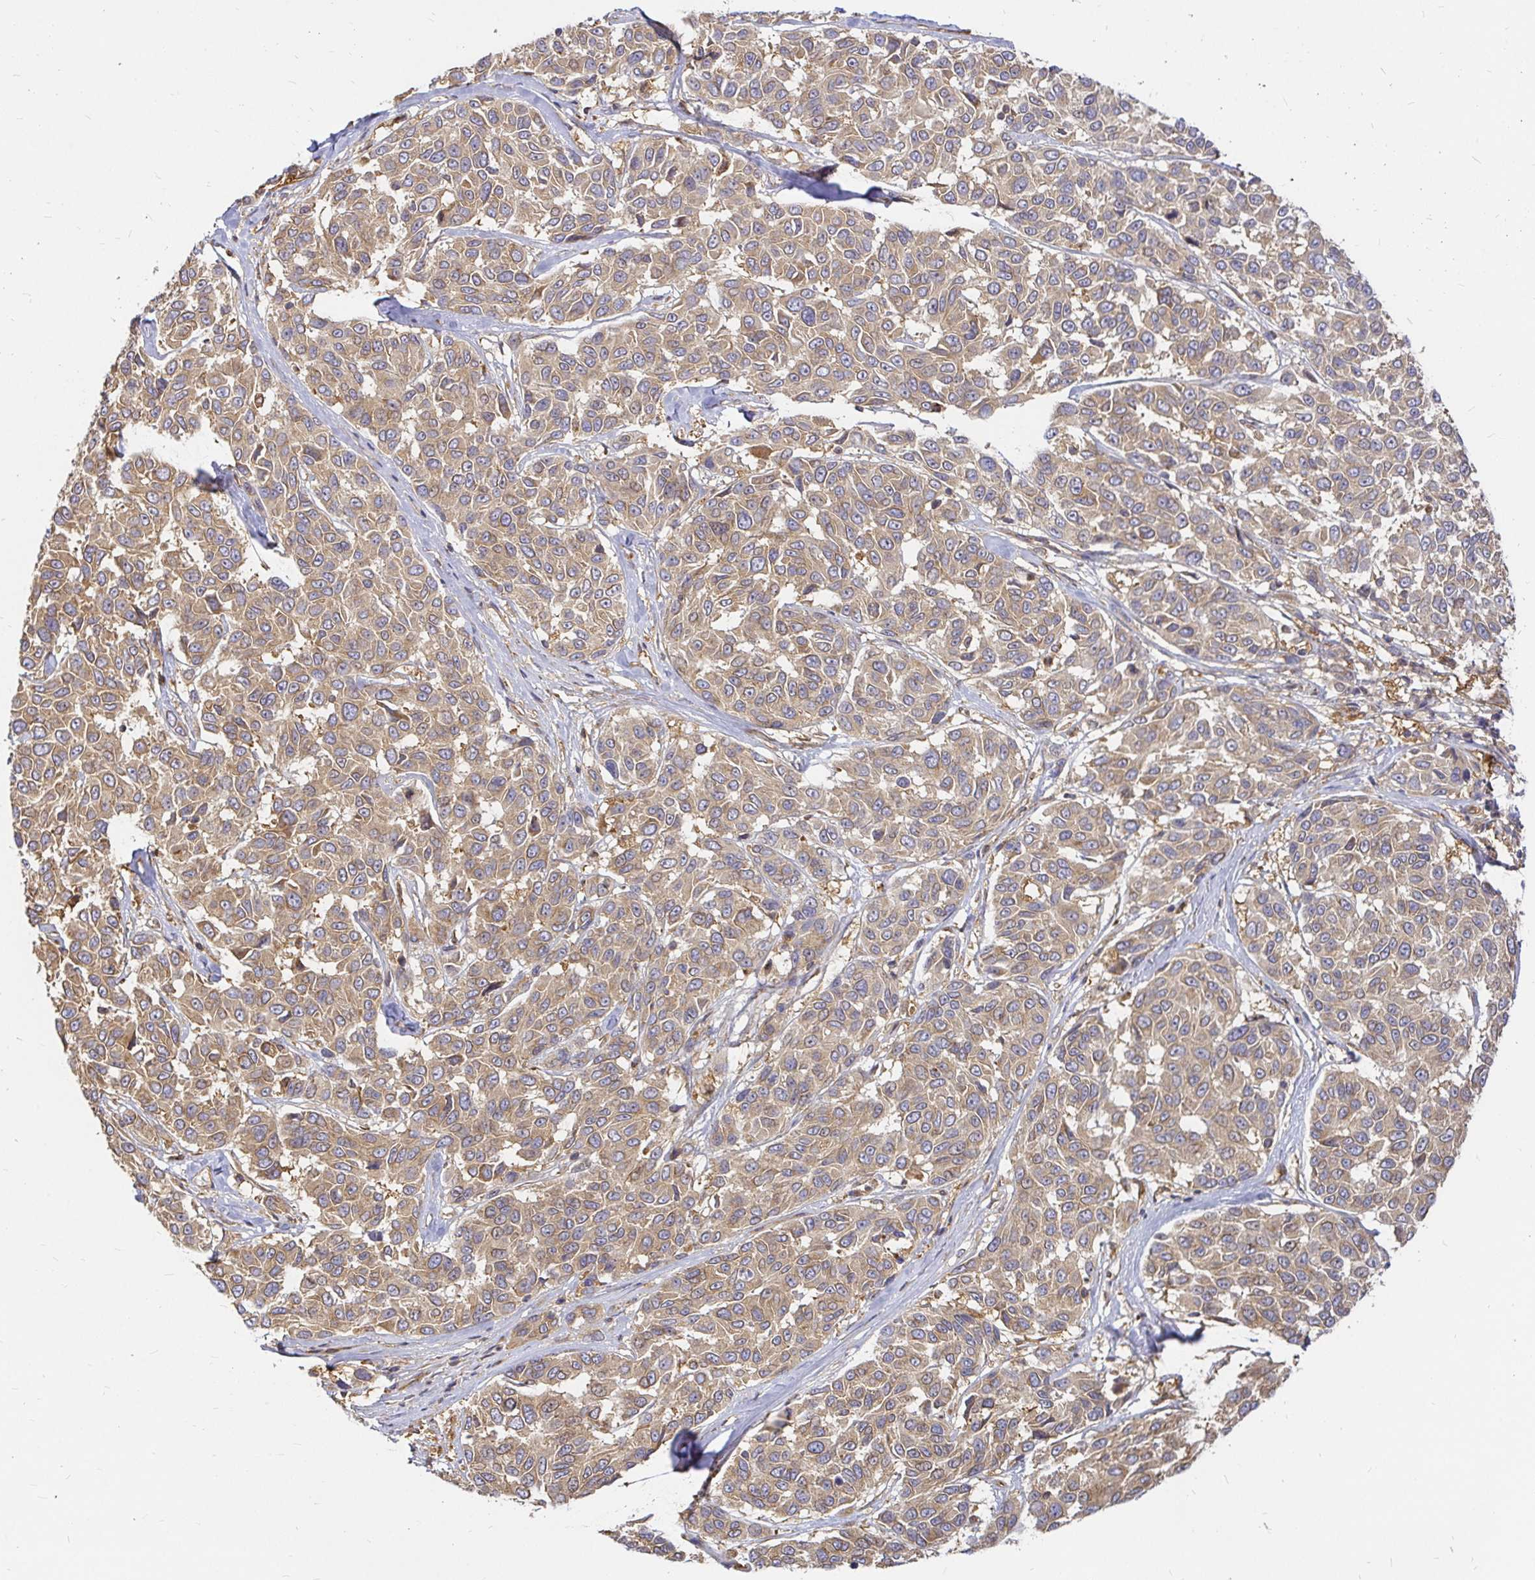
{"staining": {"intensity": "moderate", "quantity": ">75%", "location": "cytoplasmic/membranous"}, "tissue": "melanoma", "cell_type": "Tumor cells", "image_type": "cancer", "snomed": [{"axis": "morphology", "description": "Malignant melanoma, NOS"}, {"axis": "topography", "description": "Skin"}], "caption": "Immunohistochemical staining of human melanoma demonstrates moderate cytoplasmic/membranous protein positivity in approximately >75% of tumor cells.", "gene": "KIF5B", "patient": {"sex": "female", "age": 66}}